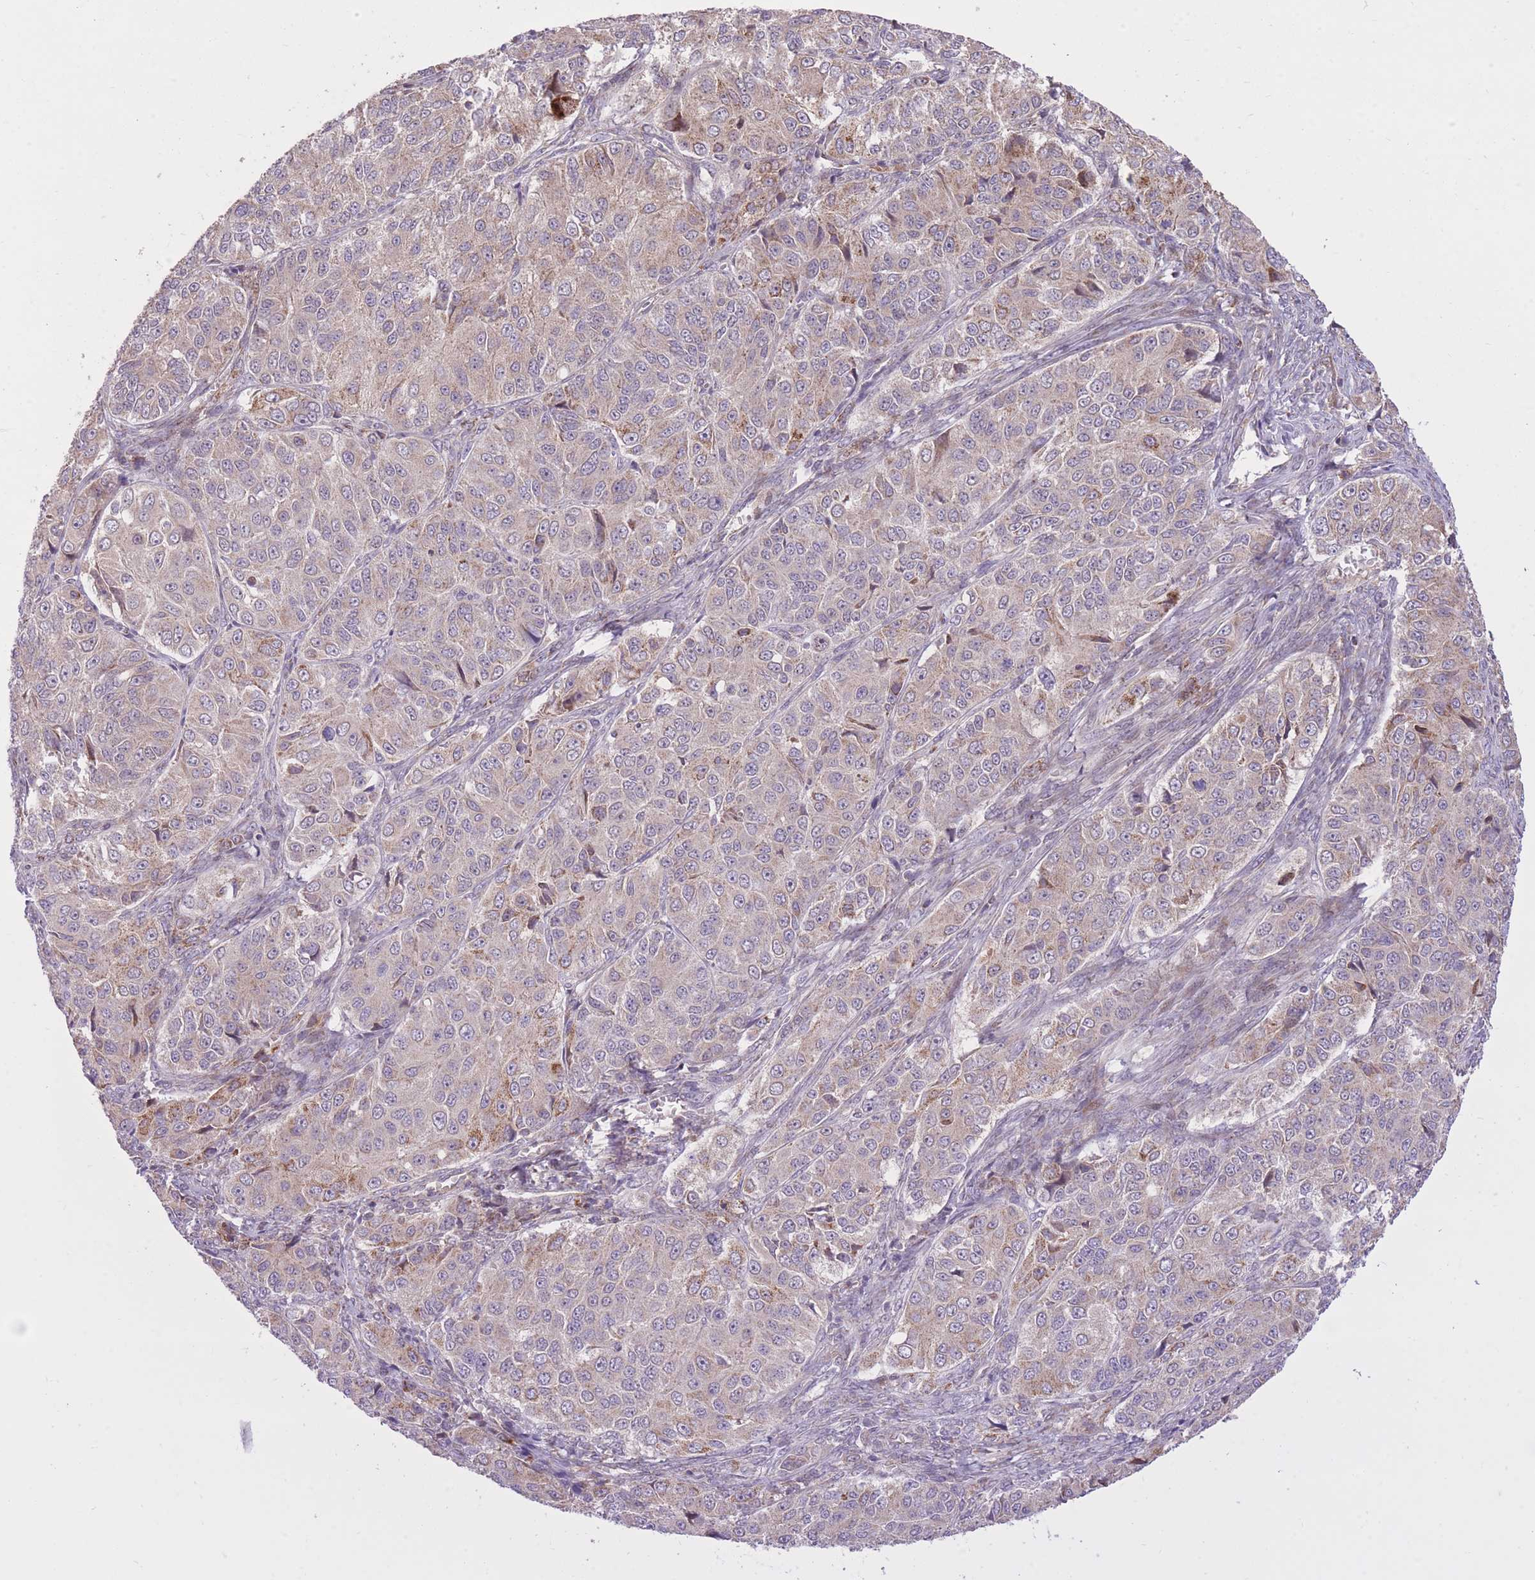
{"staining": {"intensity": "weak", "quantity": "25%-75%", "location": "cytoplasmic/membranous"}, "tissue": "ovarian cancer", "cell_type": "Tumor cells", "image_type": "cancer", "snomed": [{"axis": "morphology", "description": "Carcinoma, endometroid"}, {"axis": "topography", "description": "Ovary"}], "caption": "The photomicrograph demonstrates immunohistochemical staining of ovarian endometroid carcinoma. There is weak cytoplasmic/membranous expression is present in about 25%-75% of tumor cells.", "gene": "SLC4A4", "patient": {"sex": "female", "age": 51}}